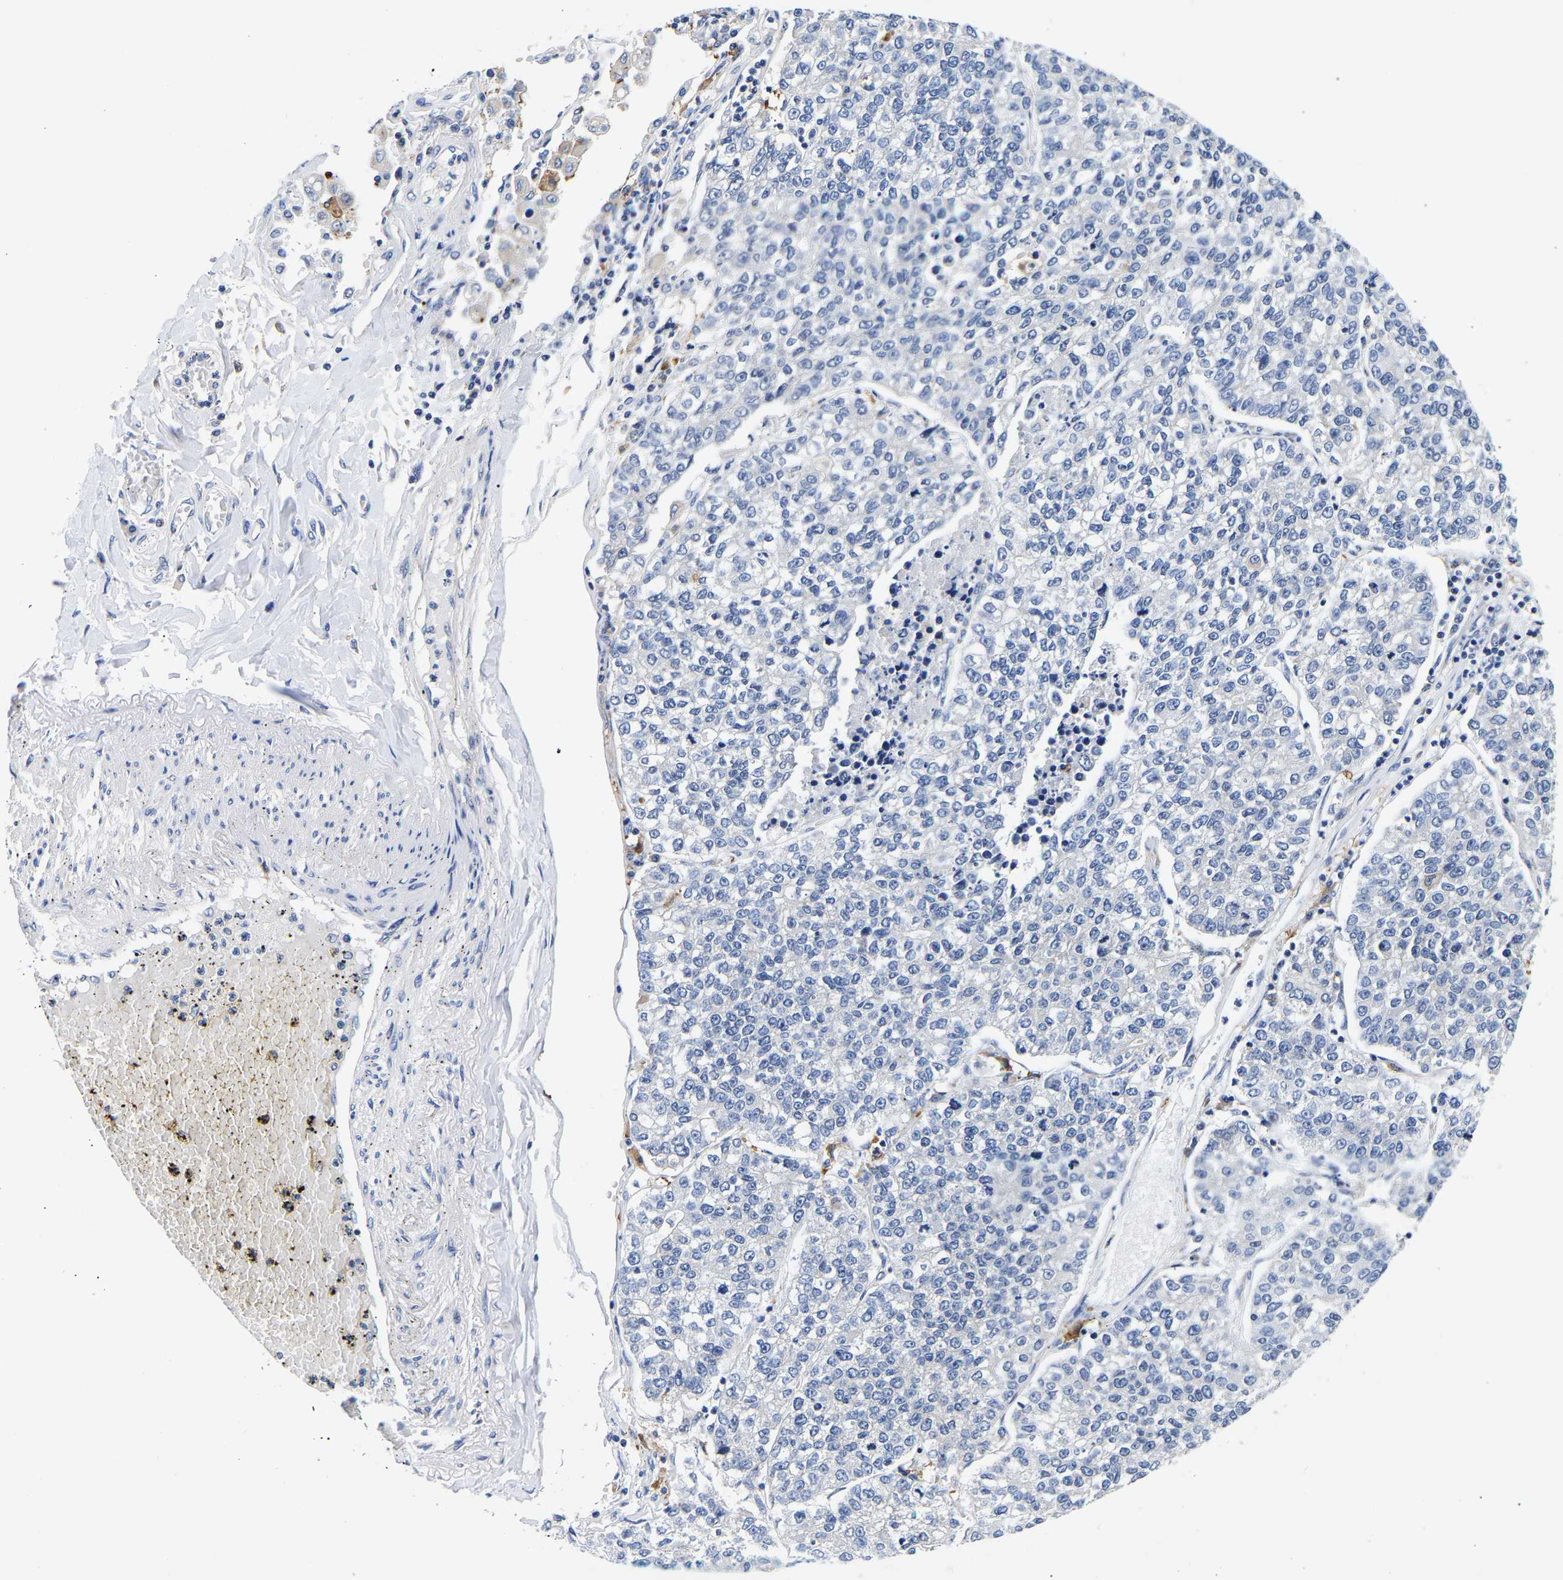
{"staining": {"intensity": "negative", "quantity": "none", "location": "none"}, "tissue": "lung cancer", "cell_type": "Tumor cells", "image_type": "cancer", "snomed": [{"axis": "morphology", "description": "Adenocarcinoma, NOS"}, {"axis": "topography", "description": "Lung"}], "caption": "Protein analysis of lung cancer (adenocarcinoma) exhibits no significant positivity in tumor cells.", "gene": "CCDC6", "patient": {"sex": "male", "age": 49}}